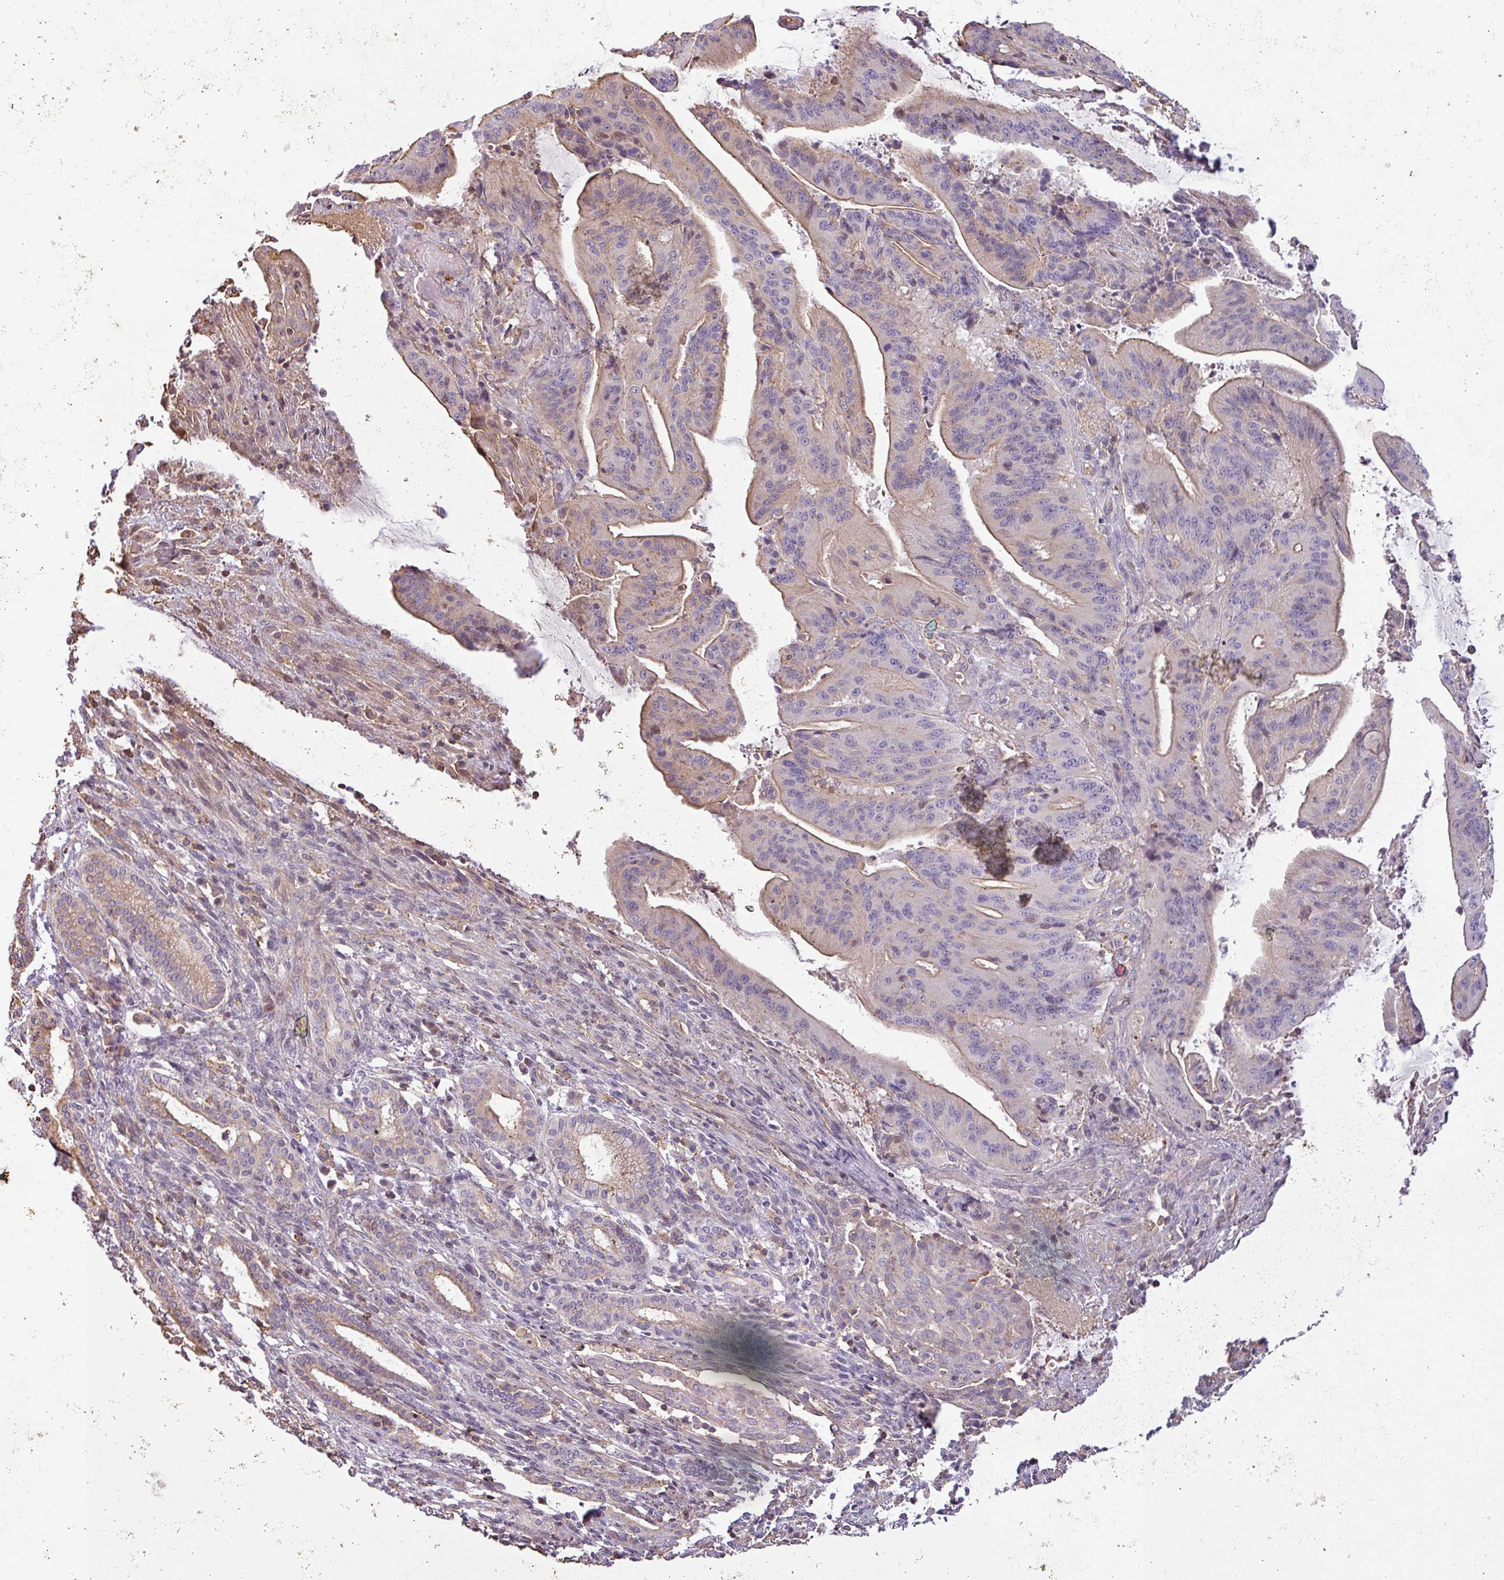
{"staining": {"intensity": "moderate", "quantity": "<25%", "location": "cytoplasmic/membranous"}, "tissue": "liver cancer", "cell_type": "Tumor cells", "image_type": "cancer", "snomed": [{"axis": "morphology", "description": "Normal tissue, NOS"}, {"axis": "morphology", "description": "Cholangiocarcinoma"}, {"axis": "topography", "description": "Liver"}, {"axis": "topography", "description": "Peripheral nerve tissue"}], "caption": "Liver cancer (cholangiocarcinoma) stained with DAB IHC demonstrates low levels of moderate cytoplasmic/membranous expression in about <25% of tumor cells.", "gene": "ZNF835", "patient": {"sex": "female", "age": 73}}